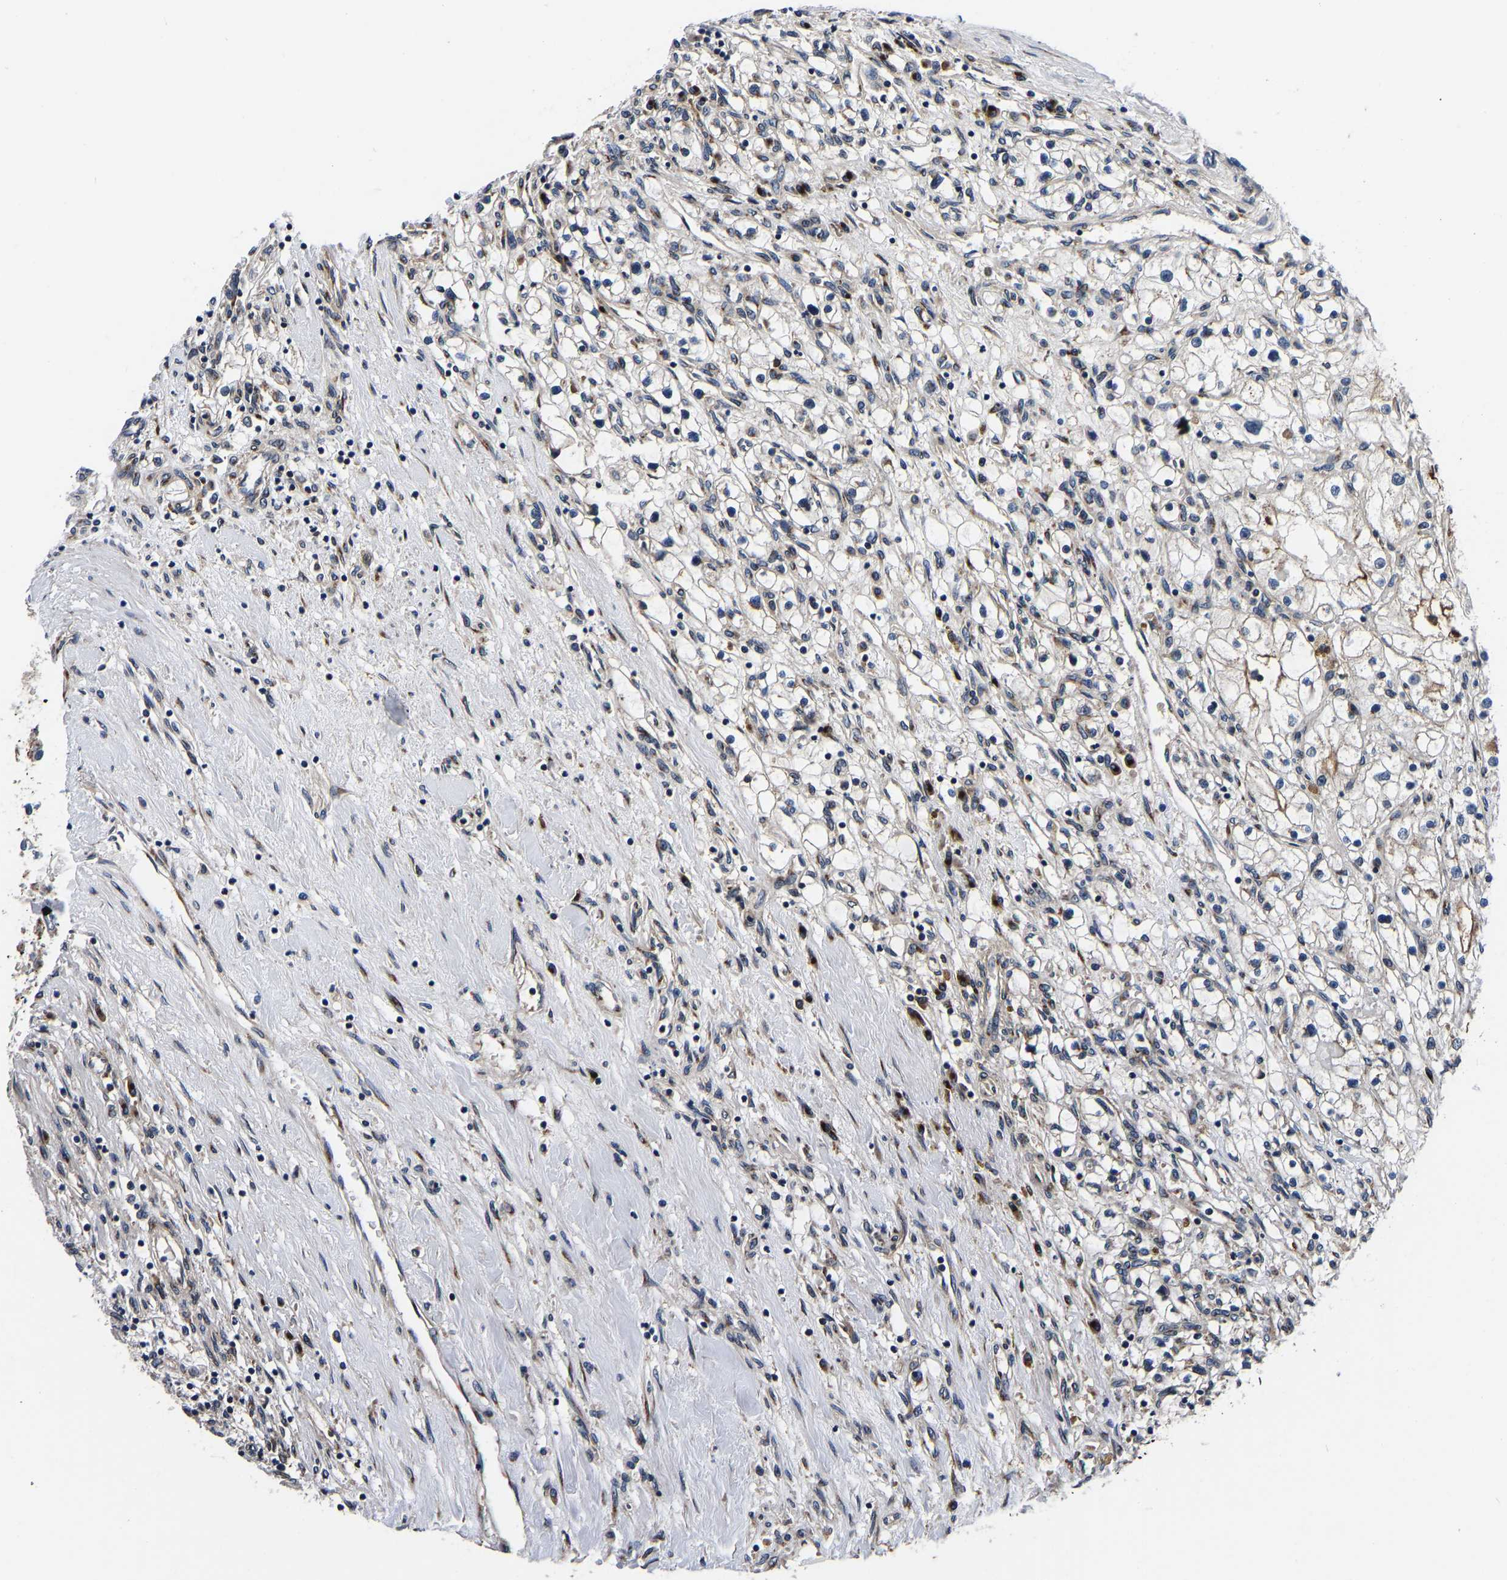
{"staining": {"intensity": "moderate", "quantity": "25%-75%", "location": "cytoplasmic/membranous"}, "tissue": "renal cancer", "cell_type": "Tumor cells", "image_type": "cancer", "snomed": [{"axis": "morphology", "description": "Adenocarcinoma, NOS"}, {"axis": "topography", "description": "Kidney"}], "caption": "Renal cancer tissue demonstrates moderate cytoplasmic/membranous positivity in about 25%-75% of tumor cells (DAB (3,3'-diaminobenzidine) = brown stain, brightfield microscopy at high magnification).", "gene": "RABAC1", "patient": {"sex": "male", "age": 68}}